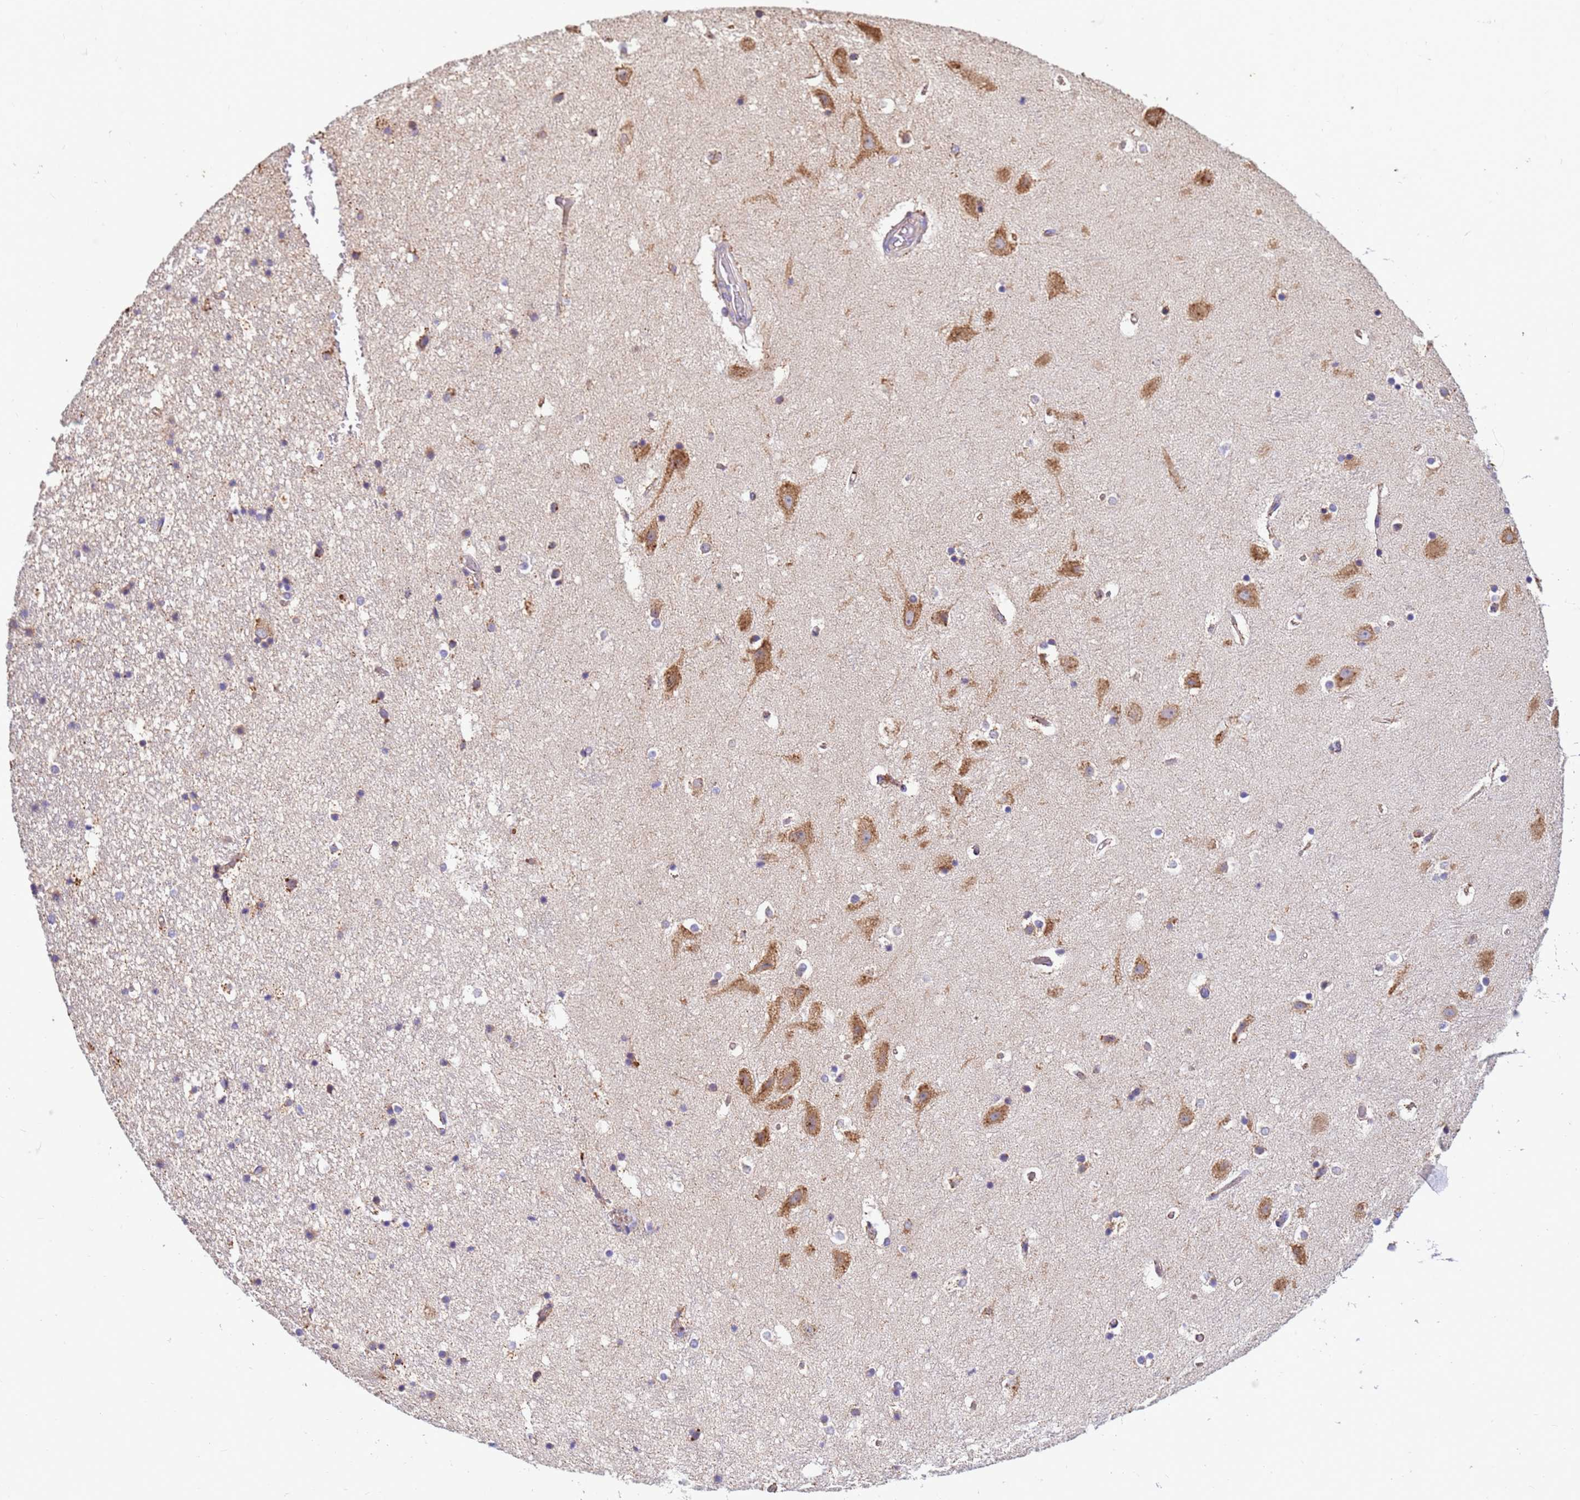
{"staining": {"intensity": "weak", "quantity": "<25%", "location": "cytoplasmic/membranous"}, "tissue": "hippocampus", "cell_type": "Glial cells", "image_type": "normal", "snomed": [{"axis": "morphology", "description": "Normal tissue, NOS"}, {"axis": "topography", "description": "Hippocampus"}], "caption": "Micrograph shows no significant protein positivity in glial cells of unremarkable hippocampus. The staining is performed using DAB (3,3'-diaminobenzidine) brown chromogen with nuclei counter-stained in using hematoxylin.", "gene": "THAP5", "patient": {"sex": "female", "age": 52}}